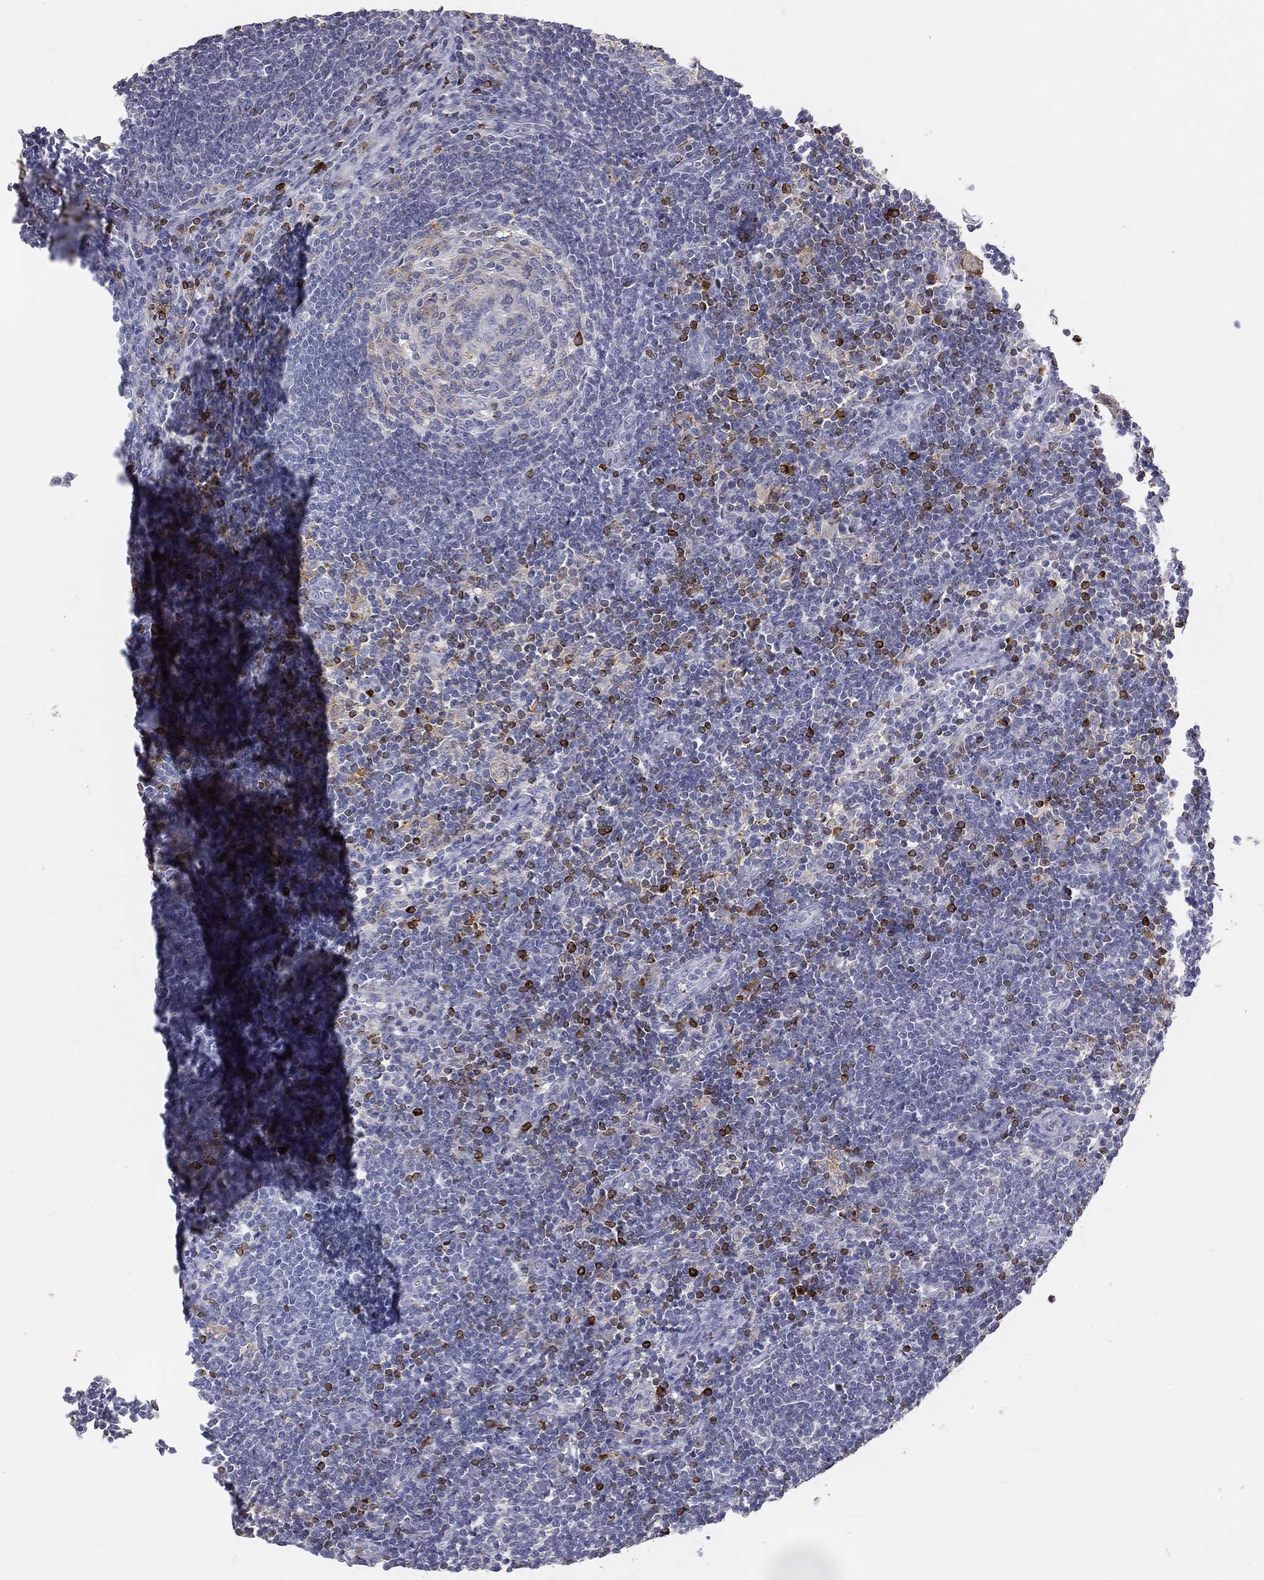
{"staining": {"intensity": "strong", "quantity": "<25%", "location": "cytoplasmic/membranous"}, "tissue": "lymph node", "cell_type": "Germinal center cells", "image_type": "normal", "snomed": [{"axis": "morphology", "description": "Normal tissue, NOS"}, {"axis": "morphology", "description": "Adenocarcinoma, NOS"}, {"axis": "topography", "description": "Lymph node"}, {"axis": "topography", "description": "Pancreas"}], "caption": "This histopathology image exhibits immunohistochemistry (IHC) staining of benign lymph node, with medium strong cytoplasmic/membranous staining in about <25% of germinal center cells.", "gene": "CTSW", "patient": {"sex": "female", "age": 58}}